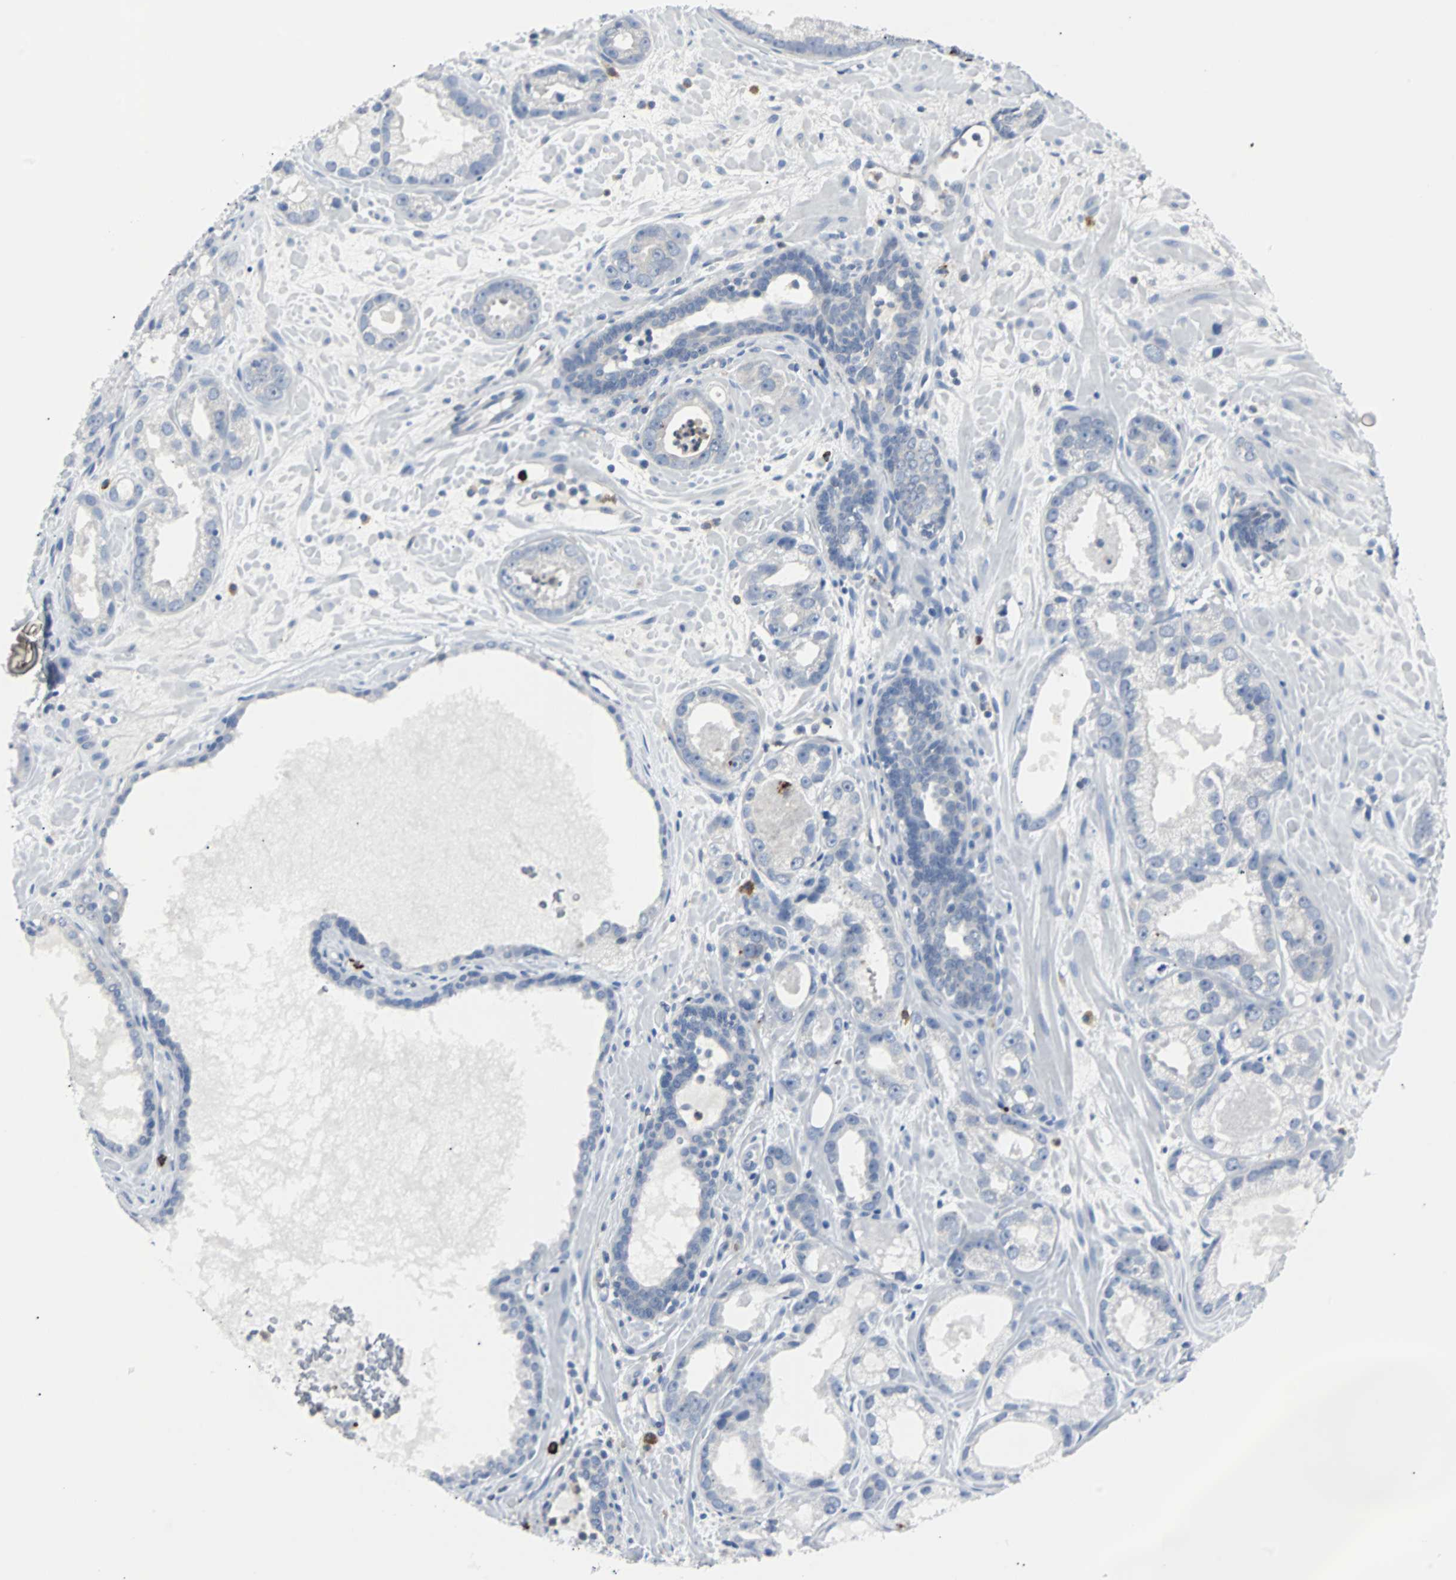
{"staining": {"intensity": "negative", "quantity": "none", "location": "none"}, "tissue": "prostate cancer", "cell_type": "Tumor cells", "image_type": "cancer", "snomed": [{"axis": "morphology", "description": "Adenocarcinoma, Low grade"}, {"axis": "topography", "description": "Prostate"}], "caption": "Adenocarcinoma (low-grade) (prostate) stained for a protein using immunohistochemistry demonstrates no expression tumor cells.", "gene": "RASA1", "patient": {"sex": "male", "age": 57}}